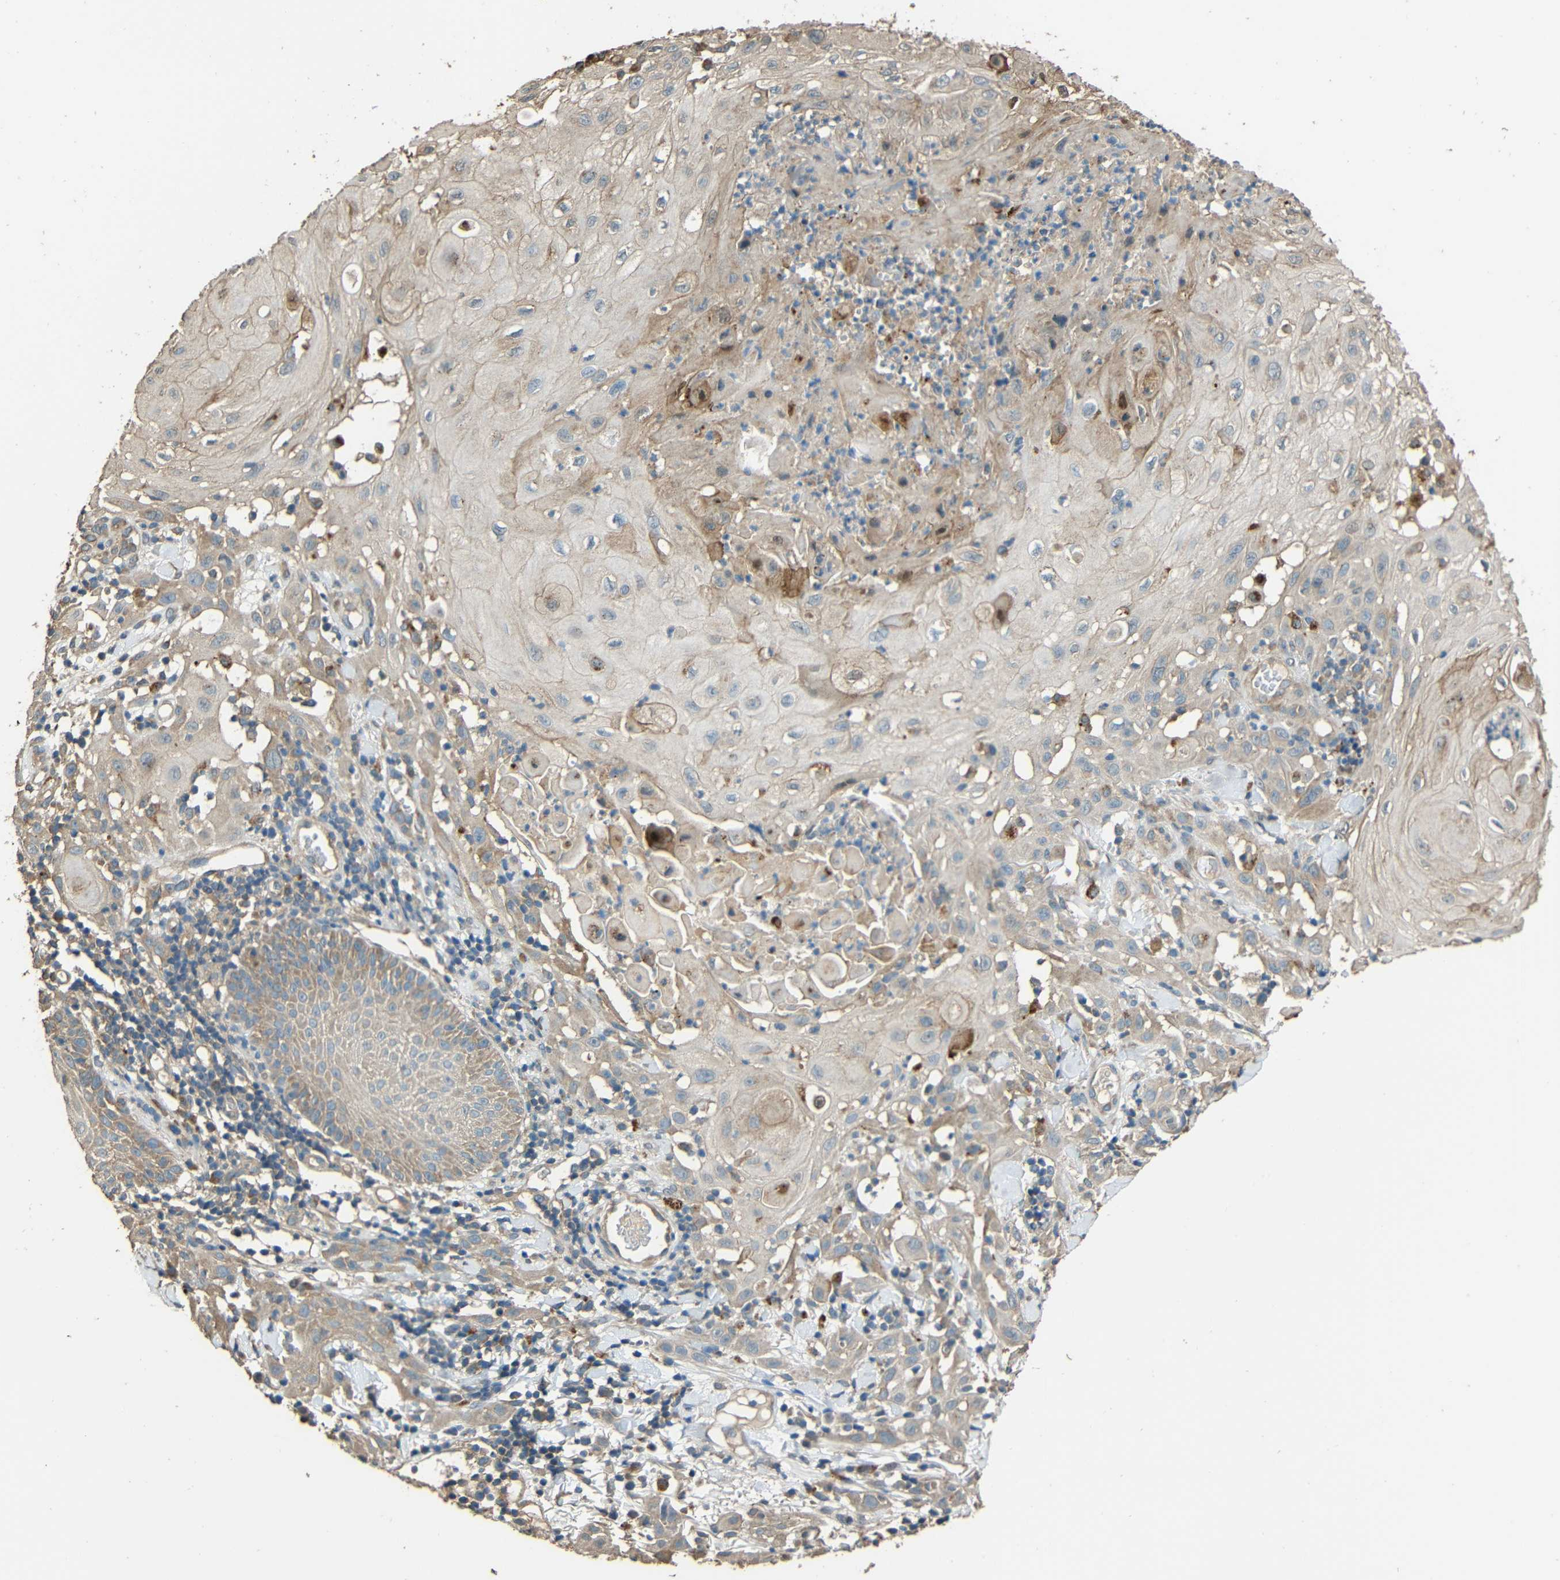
{"staining": {"intensity": "weak", "quantity": ">75%", "location": "cytoplasmic/membranous"}, "tissue": "skin cancer", "cell_type": "Tumor cells", "image_type": "cancer", "snomed": [{"axis": "morphology", "description": "Squamous cell carcinoma, NOS"}, {"axis": "topography", "description": "Skin"}], "caption": "There is low levels of weak cytoplasmic/membranous staining in tumor cells of squamous cell carcinoma (skin), as demonstrated by immunohistochemical staining (brown color).", "gene": "ACACA", "patient": {"sex": "male", "age": 24}}